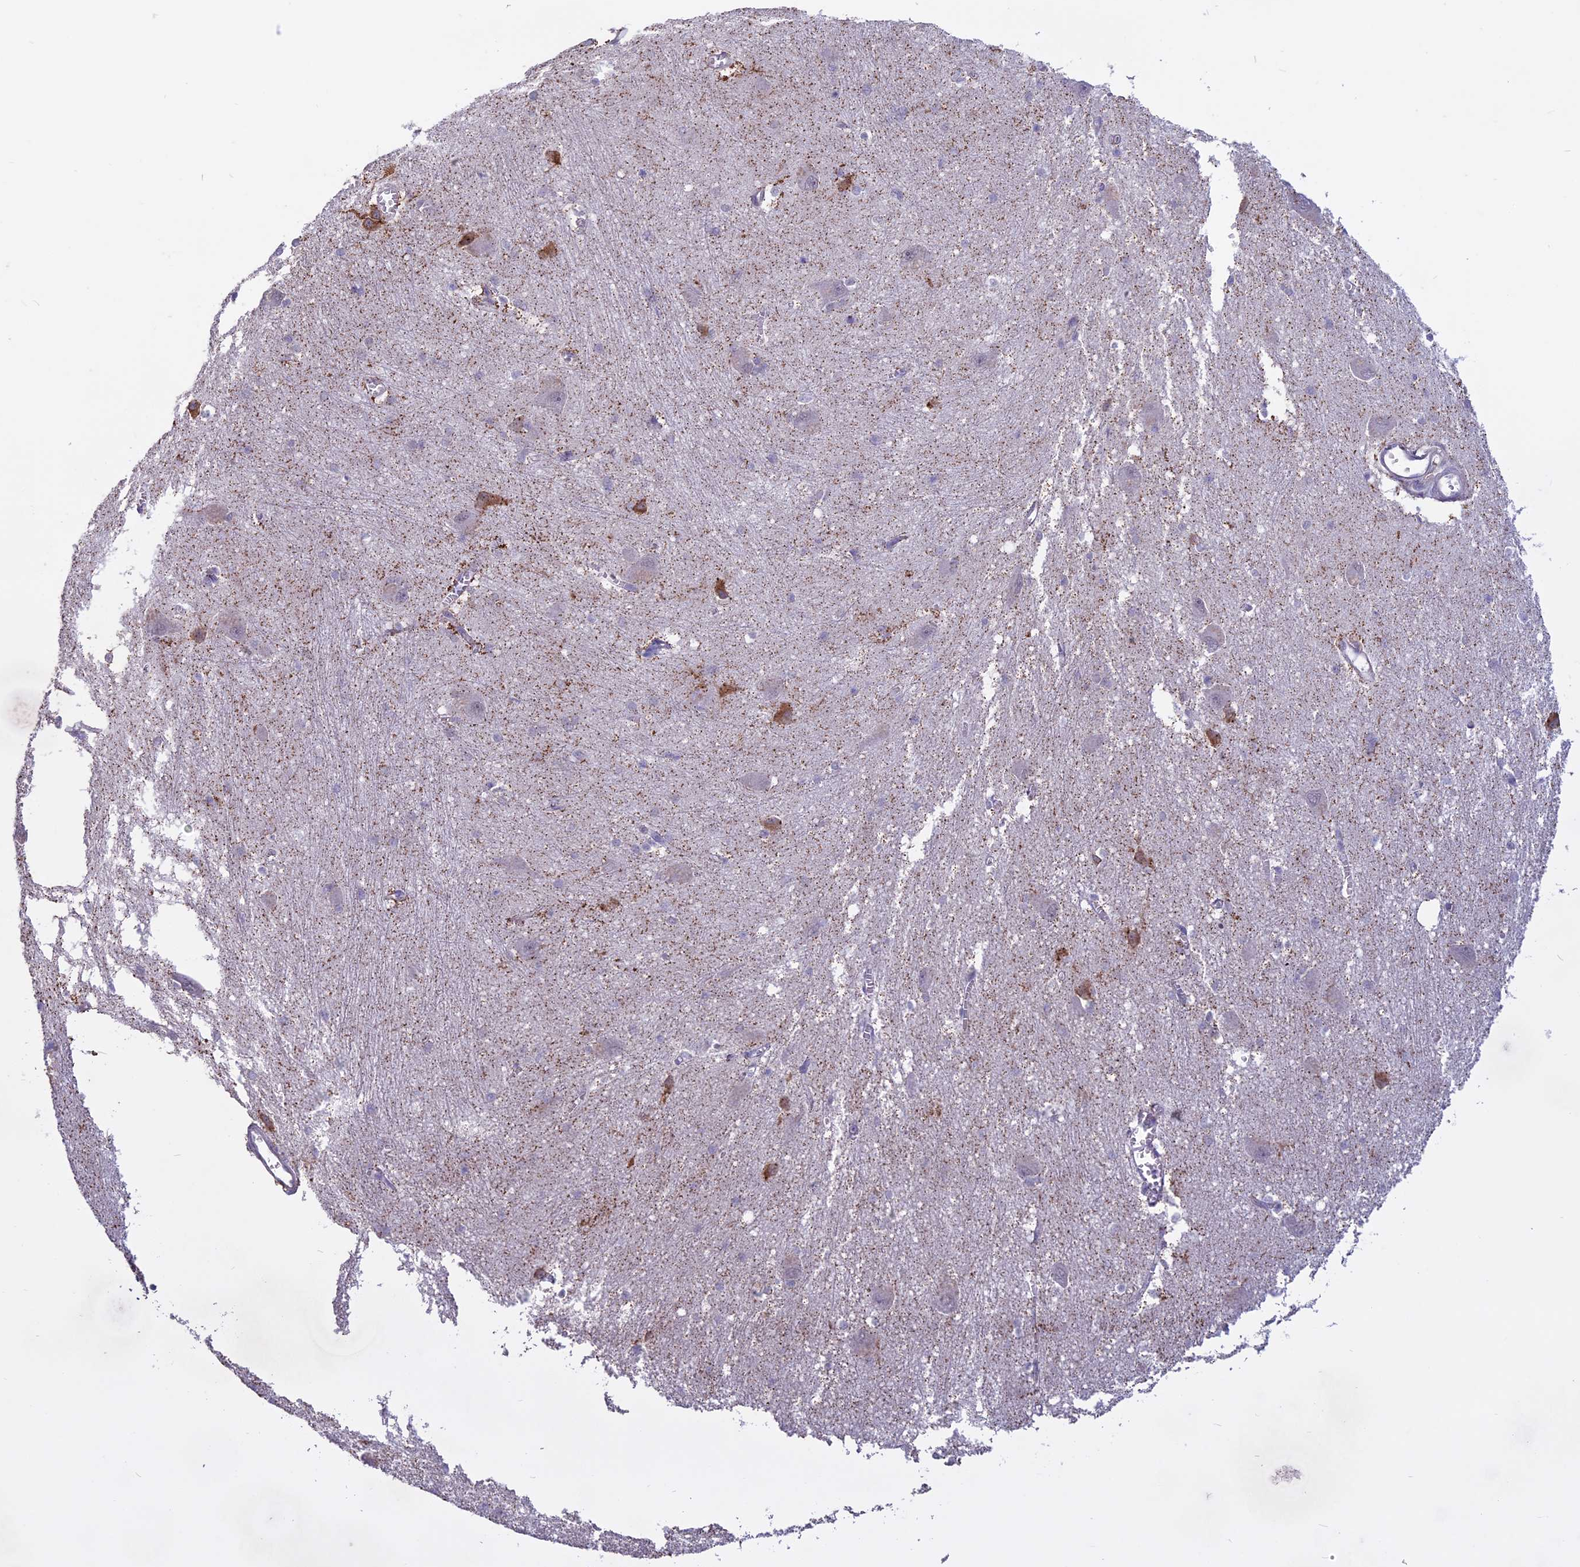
{"staining": {"intensity": "negative", "quantity": "none", "location": "none"}, "tissue": "caudate", "cell_type": "Glial cells", "image_type": "normal", "snomed": [{"axis": "morphology", "description": "Normal tissue, NOS"}, {"axis": "topography", "description": "Lateral ventricle wall"}], "caption": "DAB immunohistochemical staining of unremarkable caudate exhibits no significant expression in glial cells.", "gene": "SPHKAP", "patient": {"sex": "male", "age": 37}}